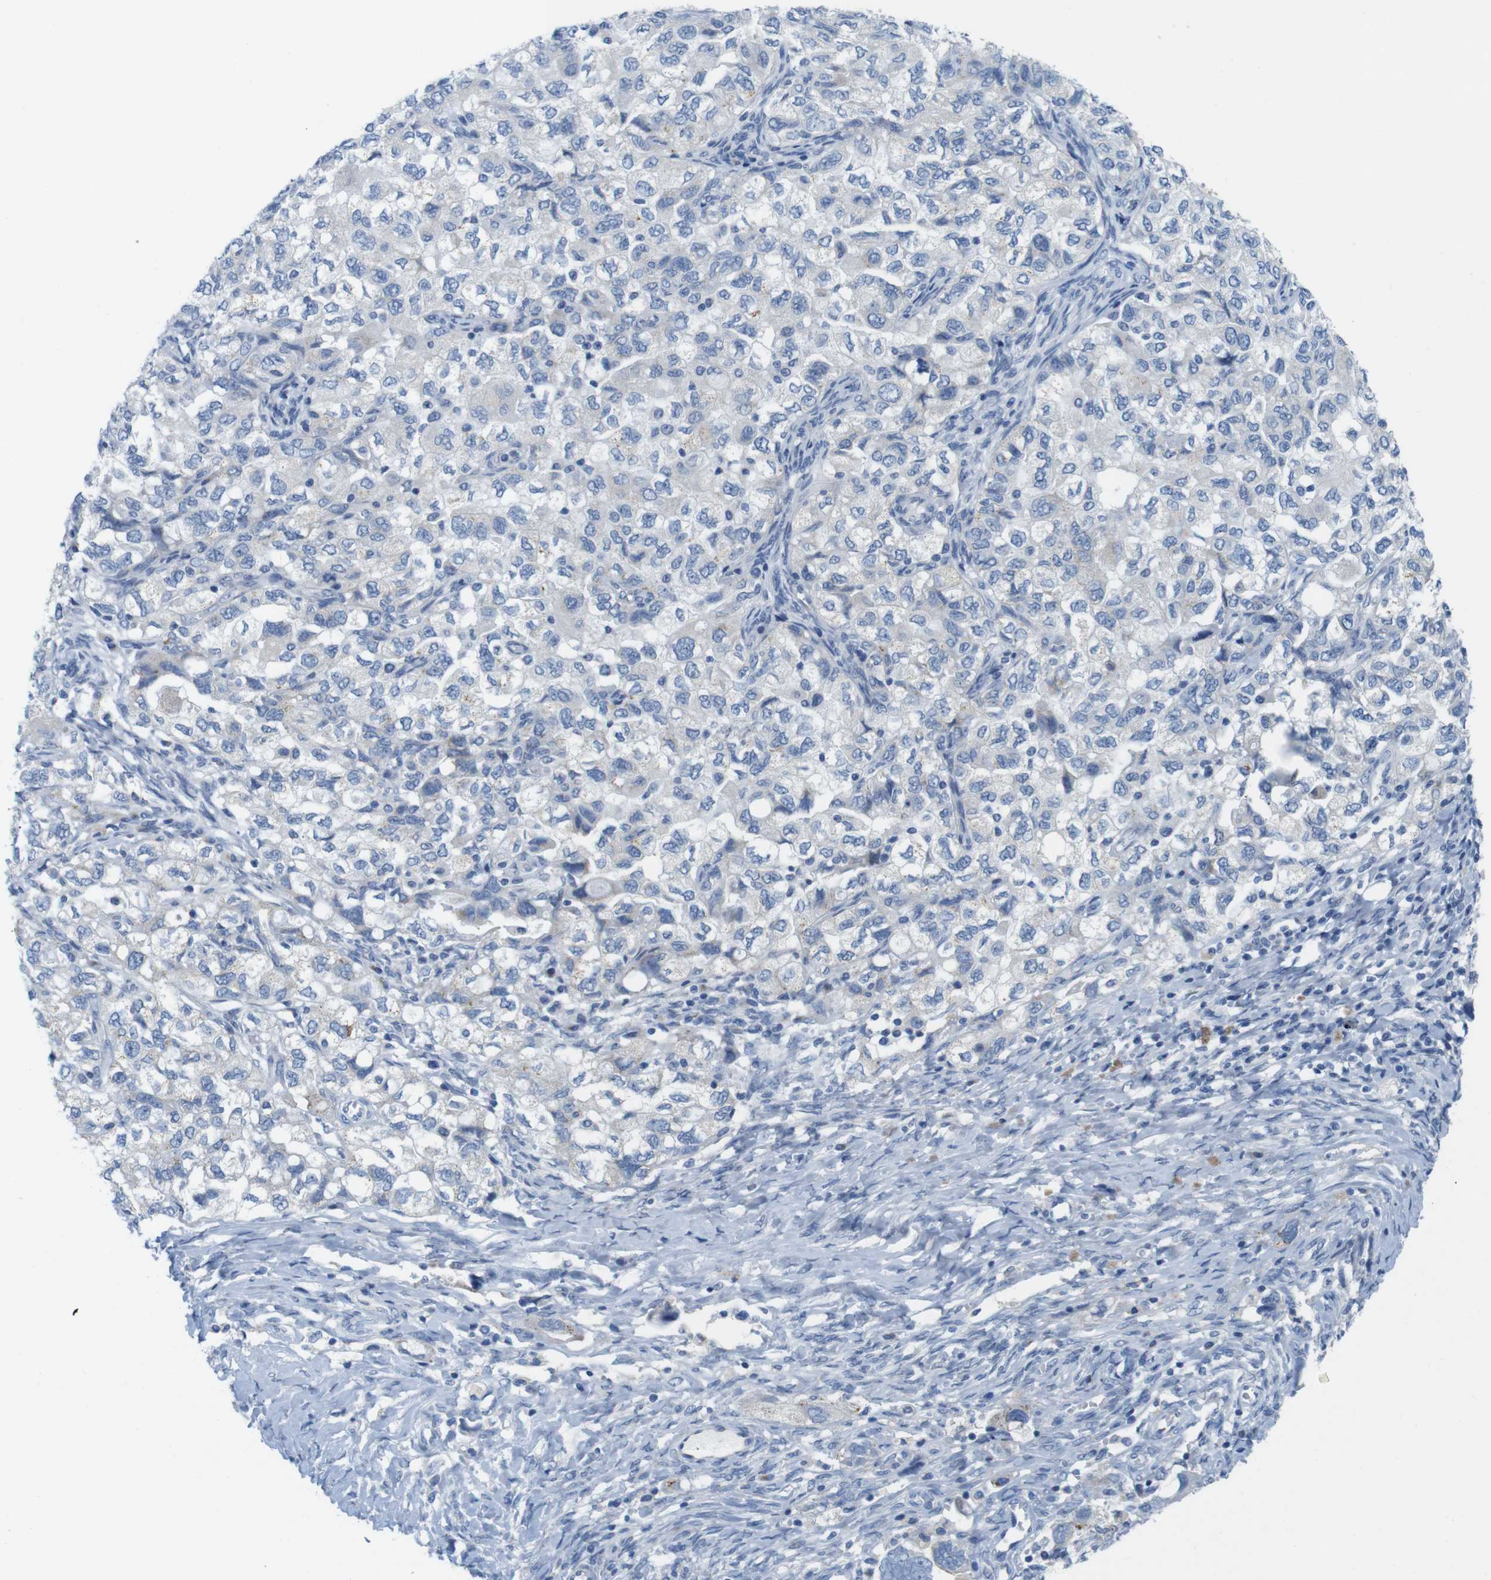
{"staining": {"intensity": "negative", "quantity": "none", "location": "none"}, "tissue": "ovarian cancer", "cell_type": "Tumor cells", "image_type": "cancer", "snomed": [{"axis": "morphology", "description": "Carcinoma, NOS"}, {"axis": "morphology", "description": "Cystadenocarcinoma, serous, NOS"}, {"axis": "topography", "description": "Ovary"}], "caption": "Immunohistochemistry (IHC) histopathology image of neoplastic tissue: ovarian cancer (serous cystadenocarcinoma) stained with DAB (3,3'-diaminobenzidine) exhibits no significant protein positivity in tumor cells.", "gene": "GOLGA2", "patient": {"sex": "female", "age": 69}}